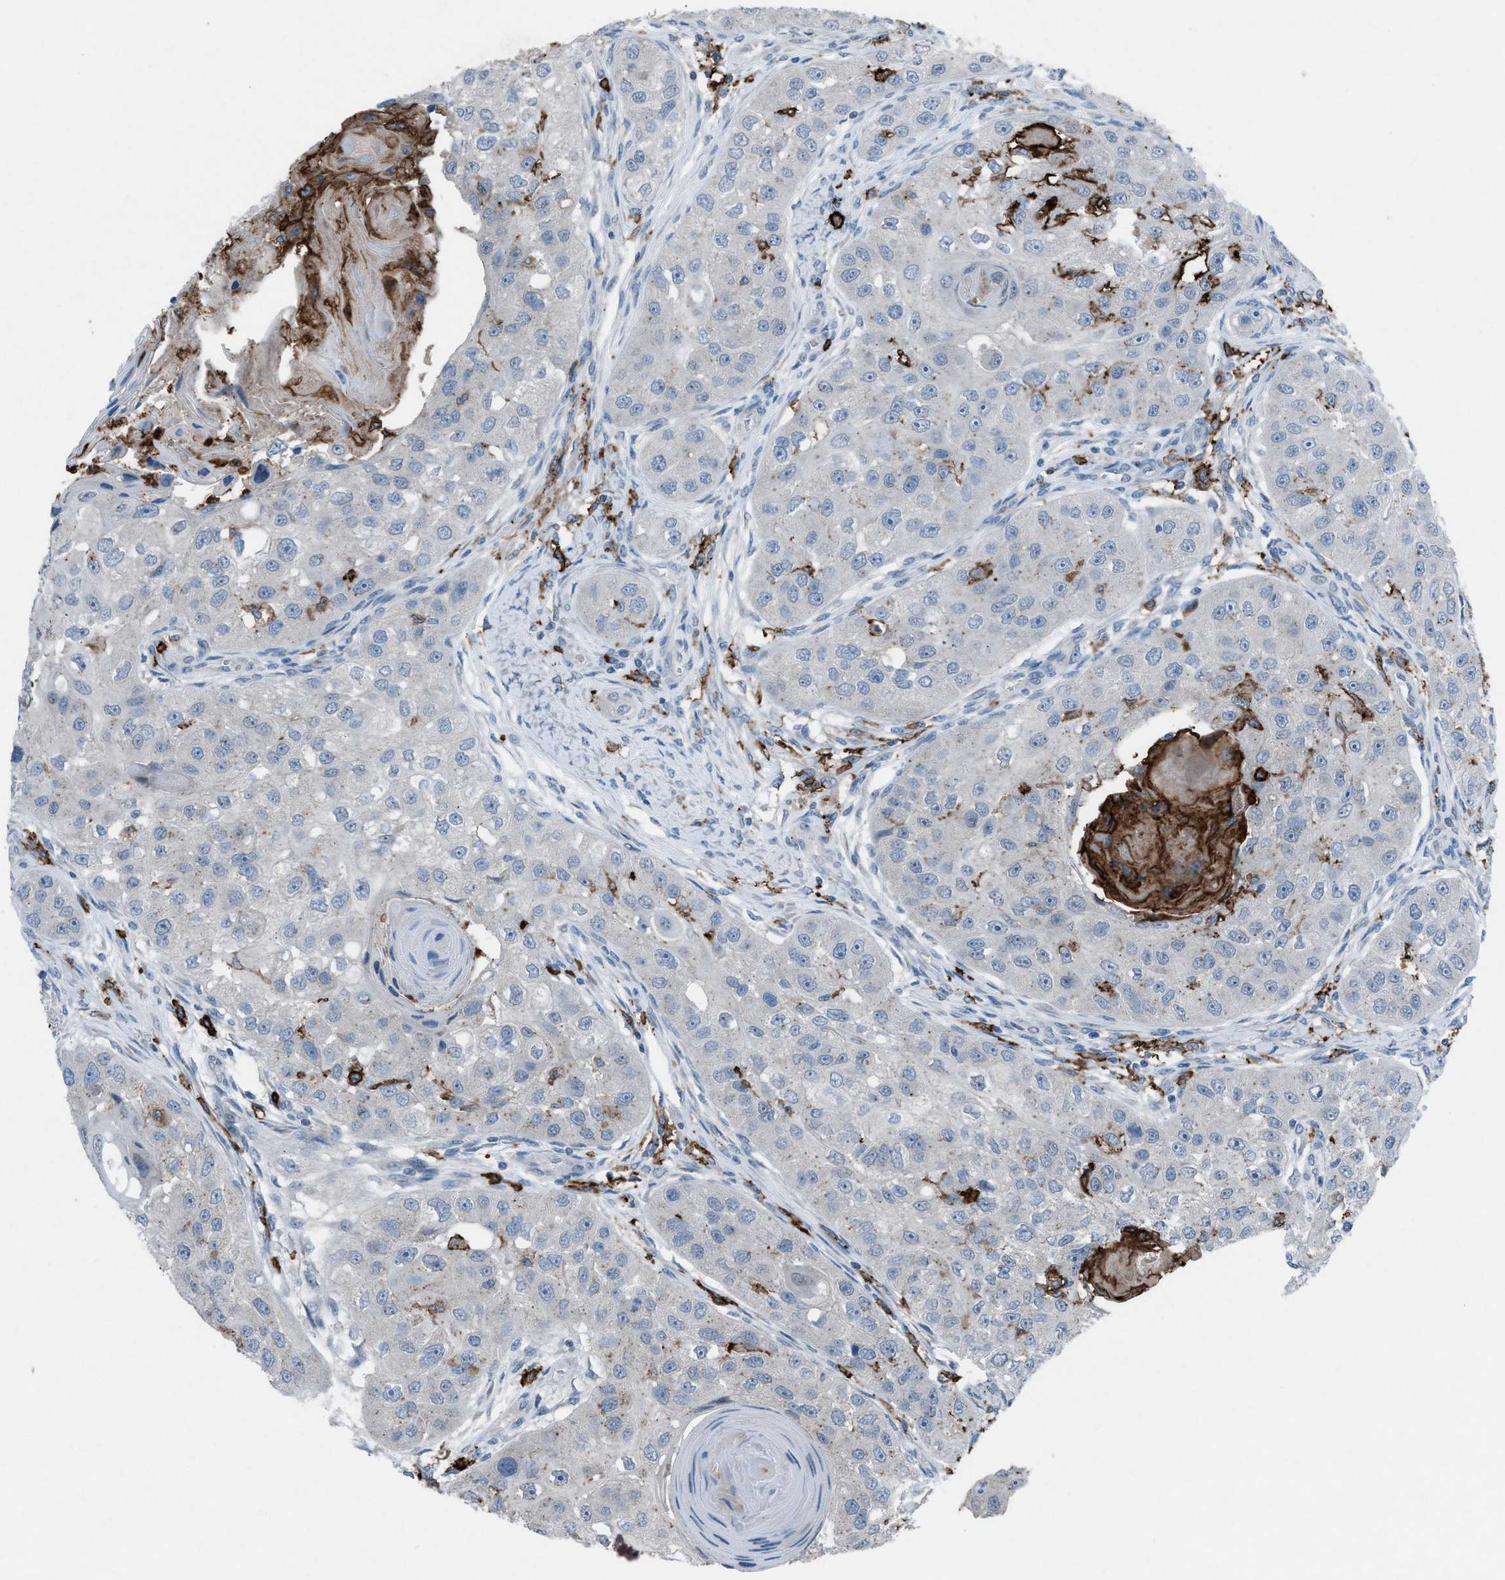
{"staining": {"intensity": "negative", "quantity": "none", "location": "none"}, "tissue": "head and neck cancer", "cell_type": "Tumor cells", "image_type": "cancer", "snomed": [{"axis": "morphology", "description": "Normal tissue, NOS"}, {"axis": "morphology", "description": "Squamous cell carcinoma, NOS"}, {"axis": "topography", "description": "Skeletal muscle"}, {"axis": "topography", "description": "Head-Neck"}], "caption": "Tumor cells show no significant staining in squamous cell carcinoma (head and neck). Nuclei are stained in blue.", "gene": "FCER1G", "patient": {"sex": "male", "age": 51}}